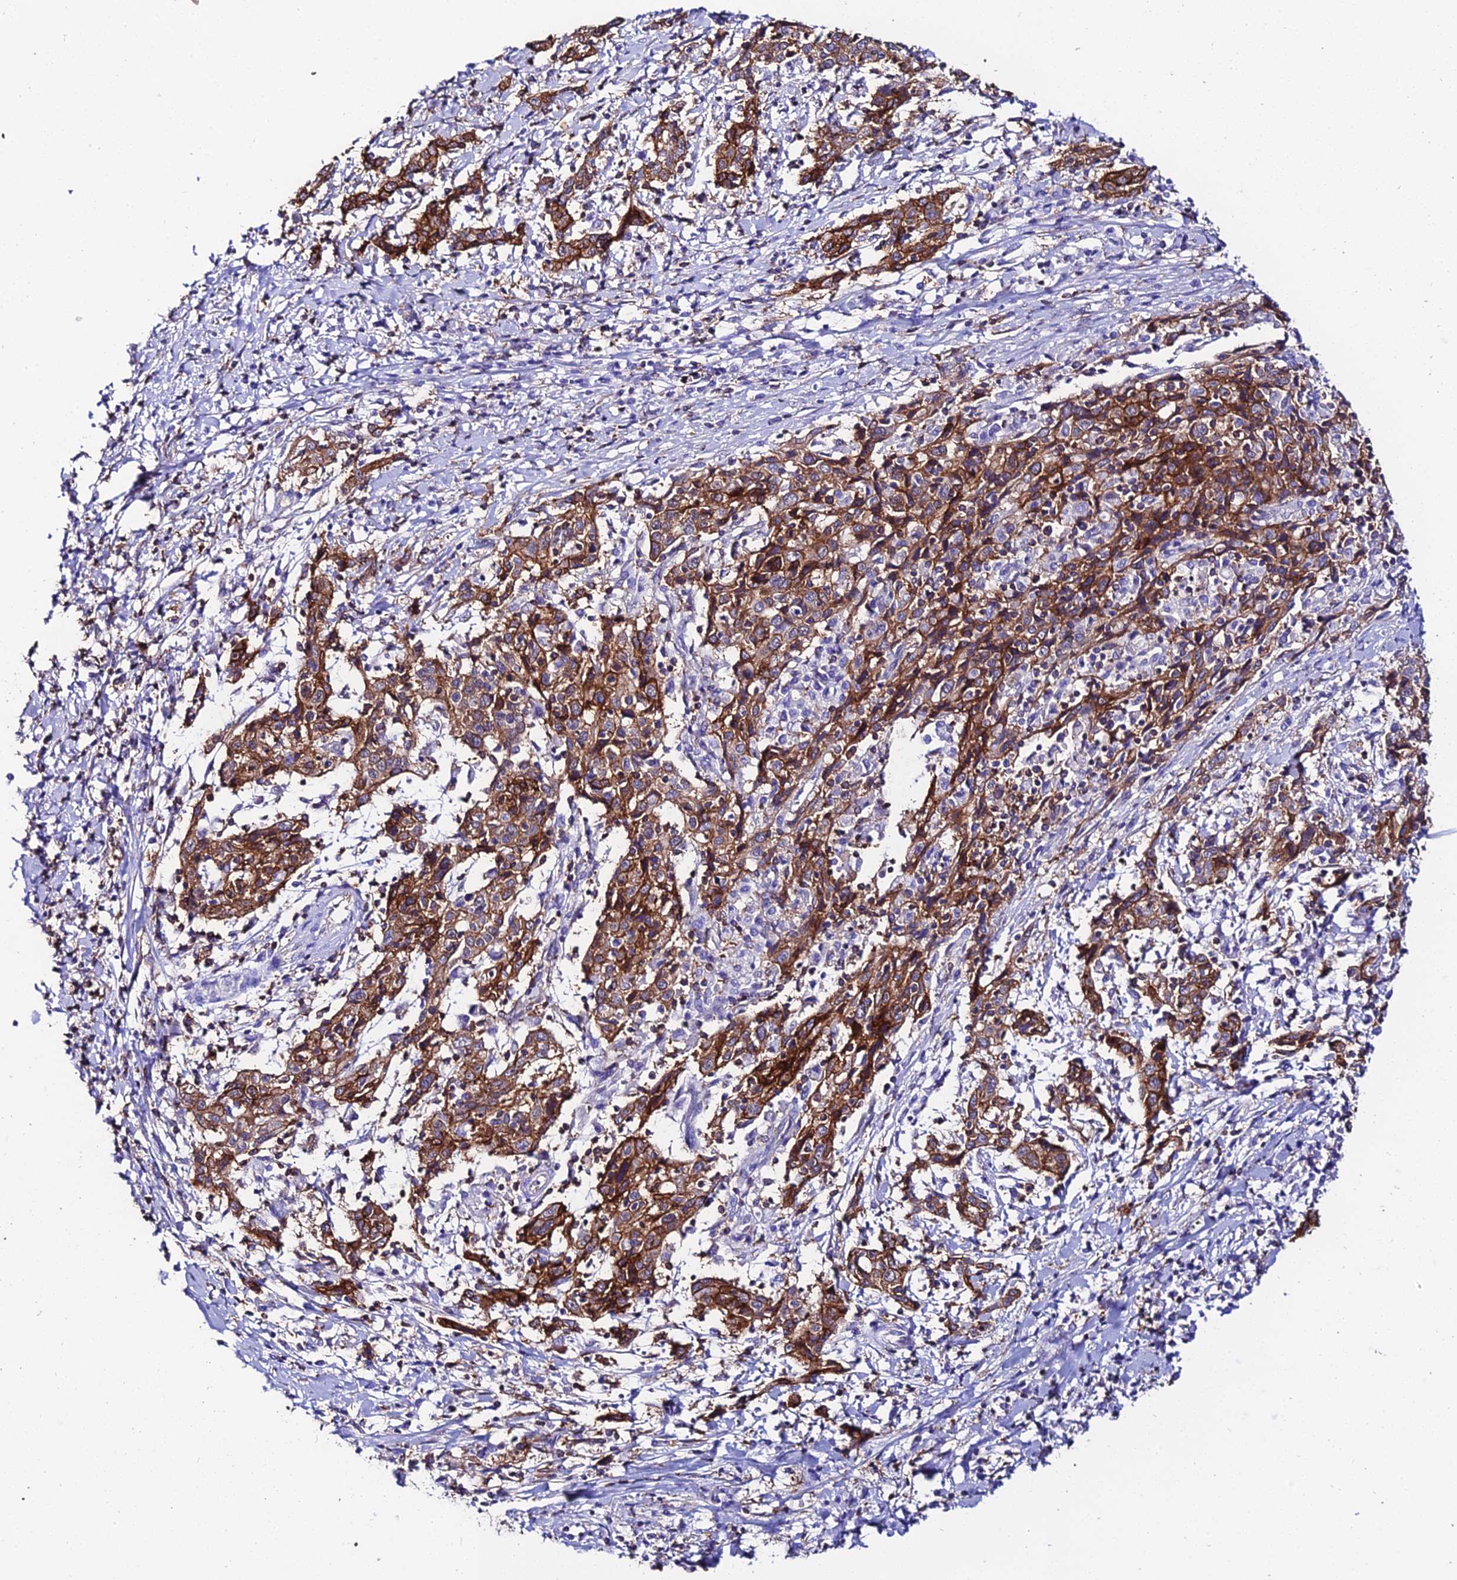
{"staining": {"intensity": "moderate", "quantity": ">75%", "location": "cytoplasmic/membranous"}, "tissue": "cervical cancer", "cell_type": "Tumor cells", "image_type": "cancer", "snomed": [{"axis": "morphology", "description": "Squamous cell carcinoma, NOS"}, {"axis": "topography", "description": "Cervix"}], "caption": "This micrograph displays immunohistochemistry staining of human cervical squamous cell carcinoma, with medium moderate cytoplasmic/membranous staining in approximately >75% of tumor cells.", "gene": "S100A16", "patient": {"sex": "female", "age": 46}}